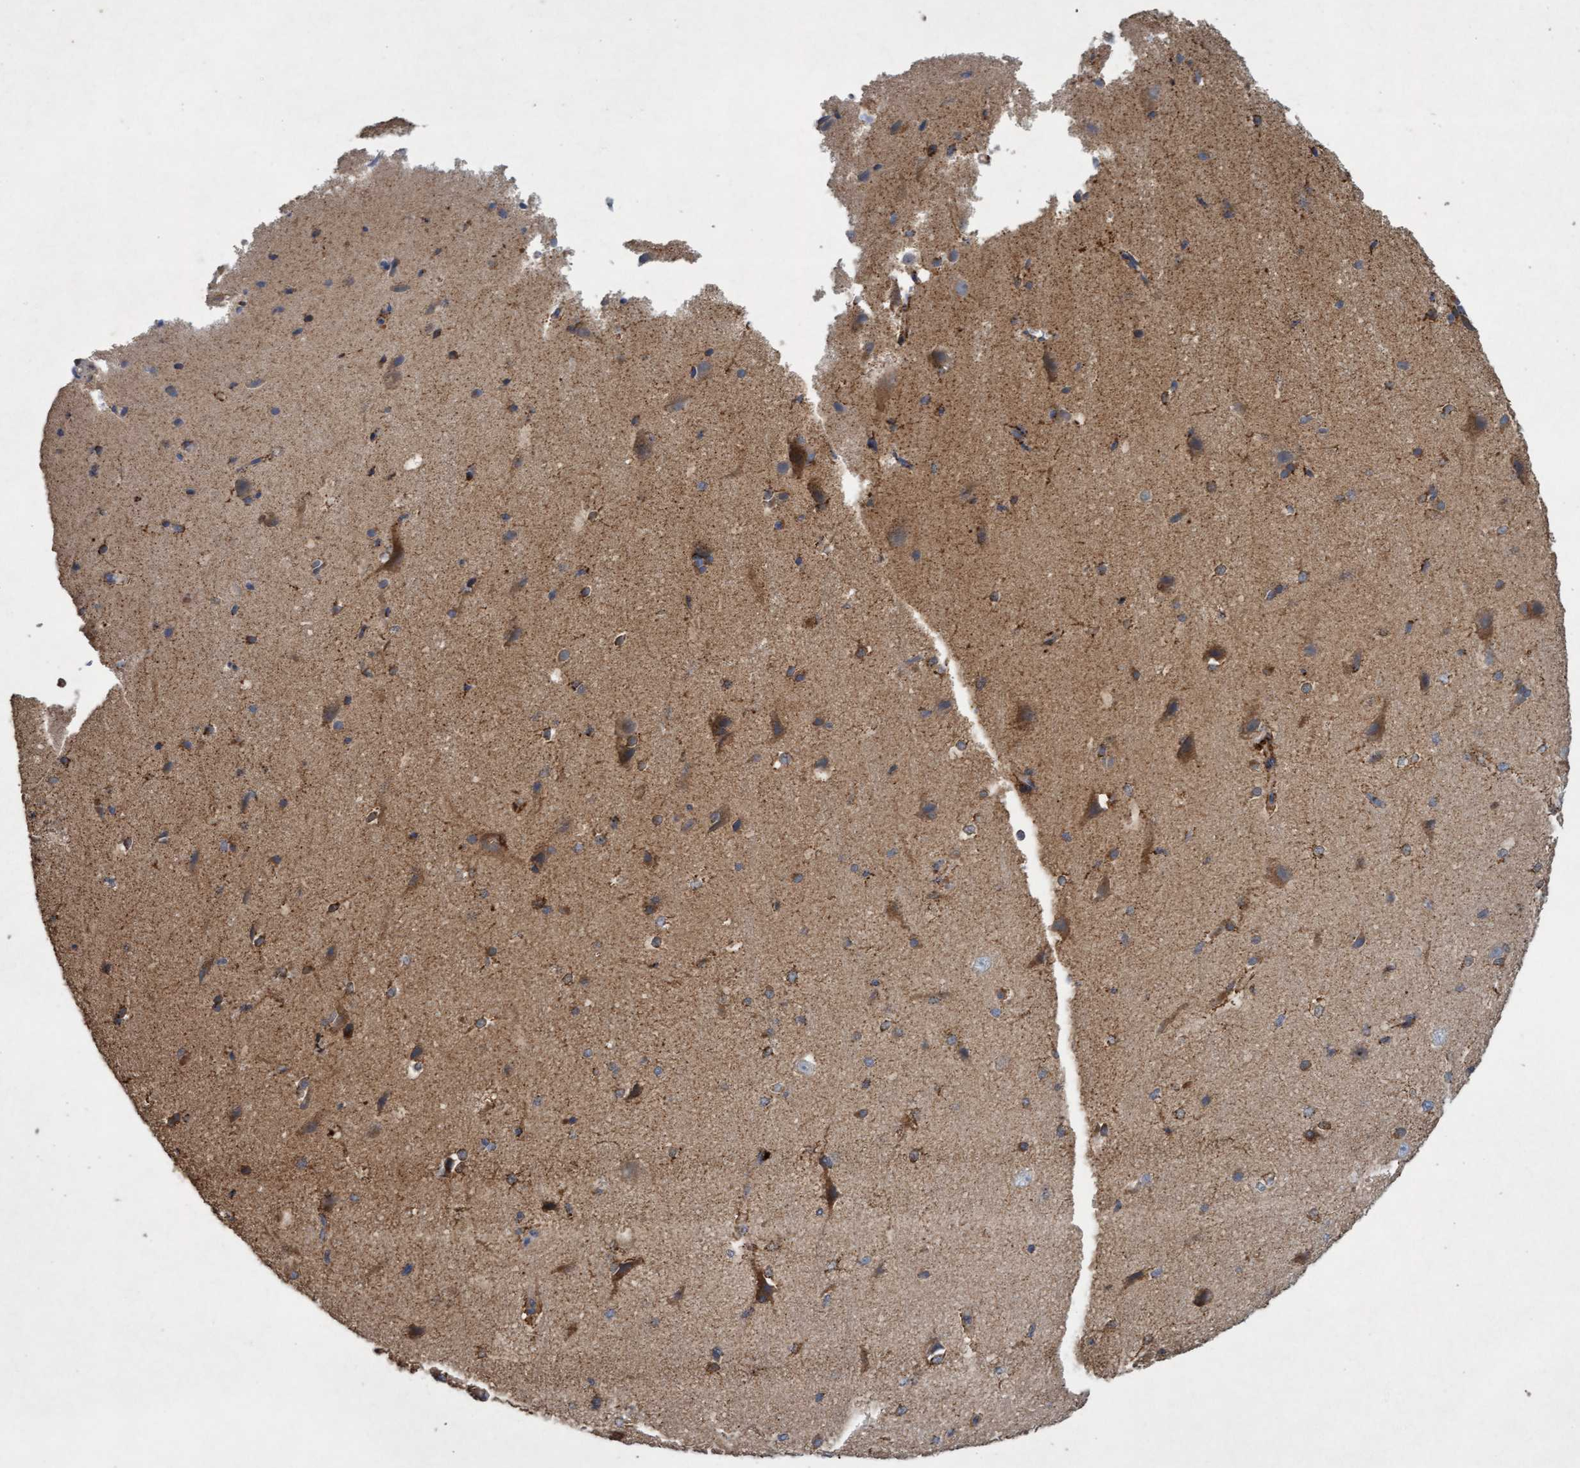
{"staining": {"intensity": "negative", "quantity": "none", "location": "none"}, "tissue": "cerebral cortex", "cell_type": "Endothelial cells", "image_type": "normal", "snomed": [{"axis": "morphology", "description": "Normal tissue, NOS"}, {"axis": "morphology", "description": "Developmental malformation"}, {"axis": "topography", "description": "Cerebral cortex"}], "caption": "This is an IHC histopathology image of unremarkable human cerebral cortex. There is no expression in endothelial cells.", "gene": "ATPAF2", "patient": {"sex": "female", "age": 30}}